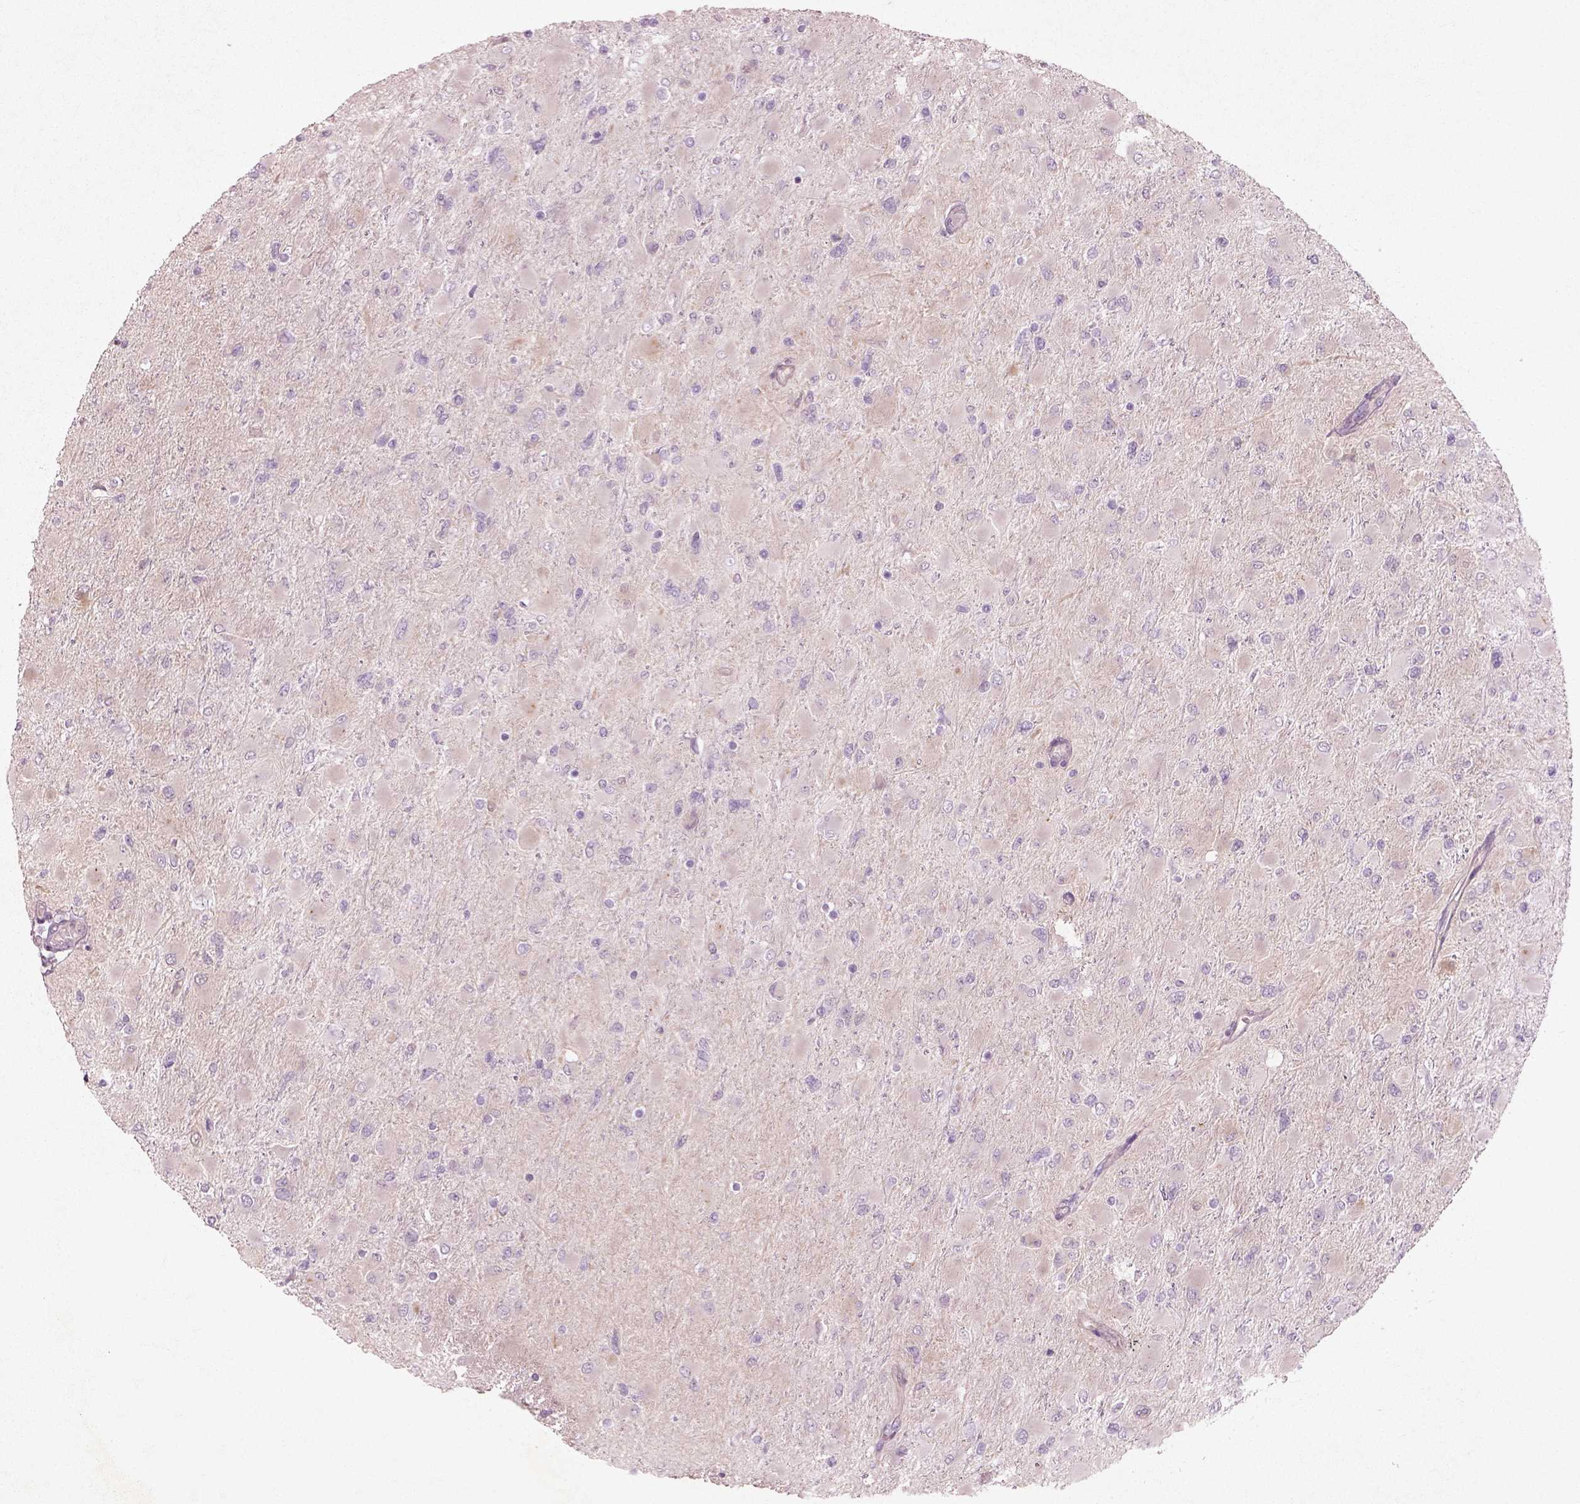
{"staining": {"intensity": "negative", "quantity": "none", "location": "none"}, "tissue": "glioma", "cell_type": "Tumor cells", "image_type": "cancer", "snomed": [{"axis": "morphology", "description": "Glioma, malignant, High grade"}, {"axis": "topography", "description": "Cerebral cortex"}], "caption": "Immunohistochemistry micrograph of neoplastic tissue: human glioma stained with DAB reveals no significant protein staining in tumor cells.", "gene": "DUOXA2", "patient": {"sex": "female", "age": 36}}